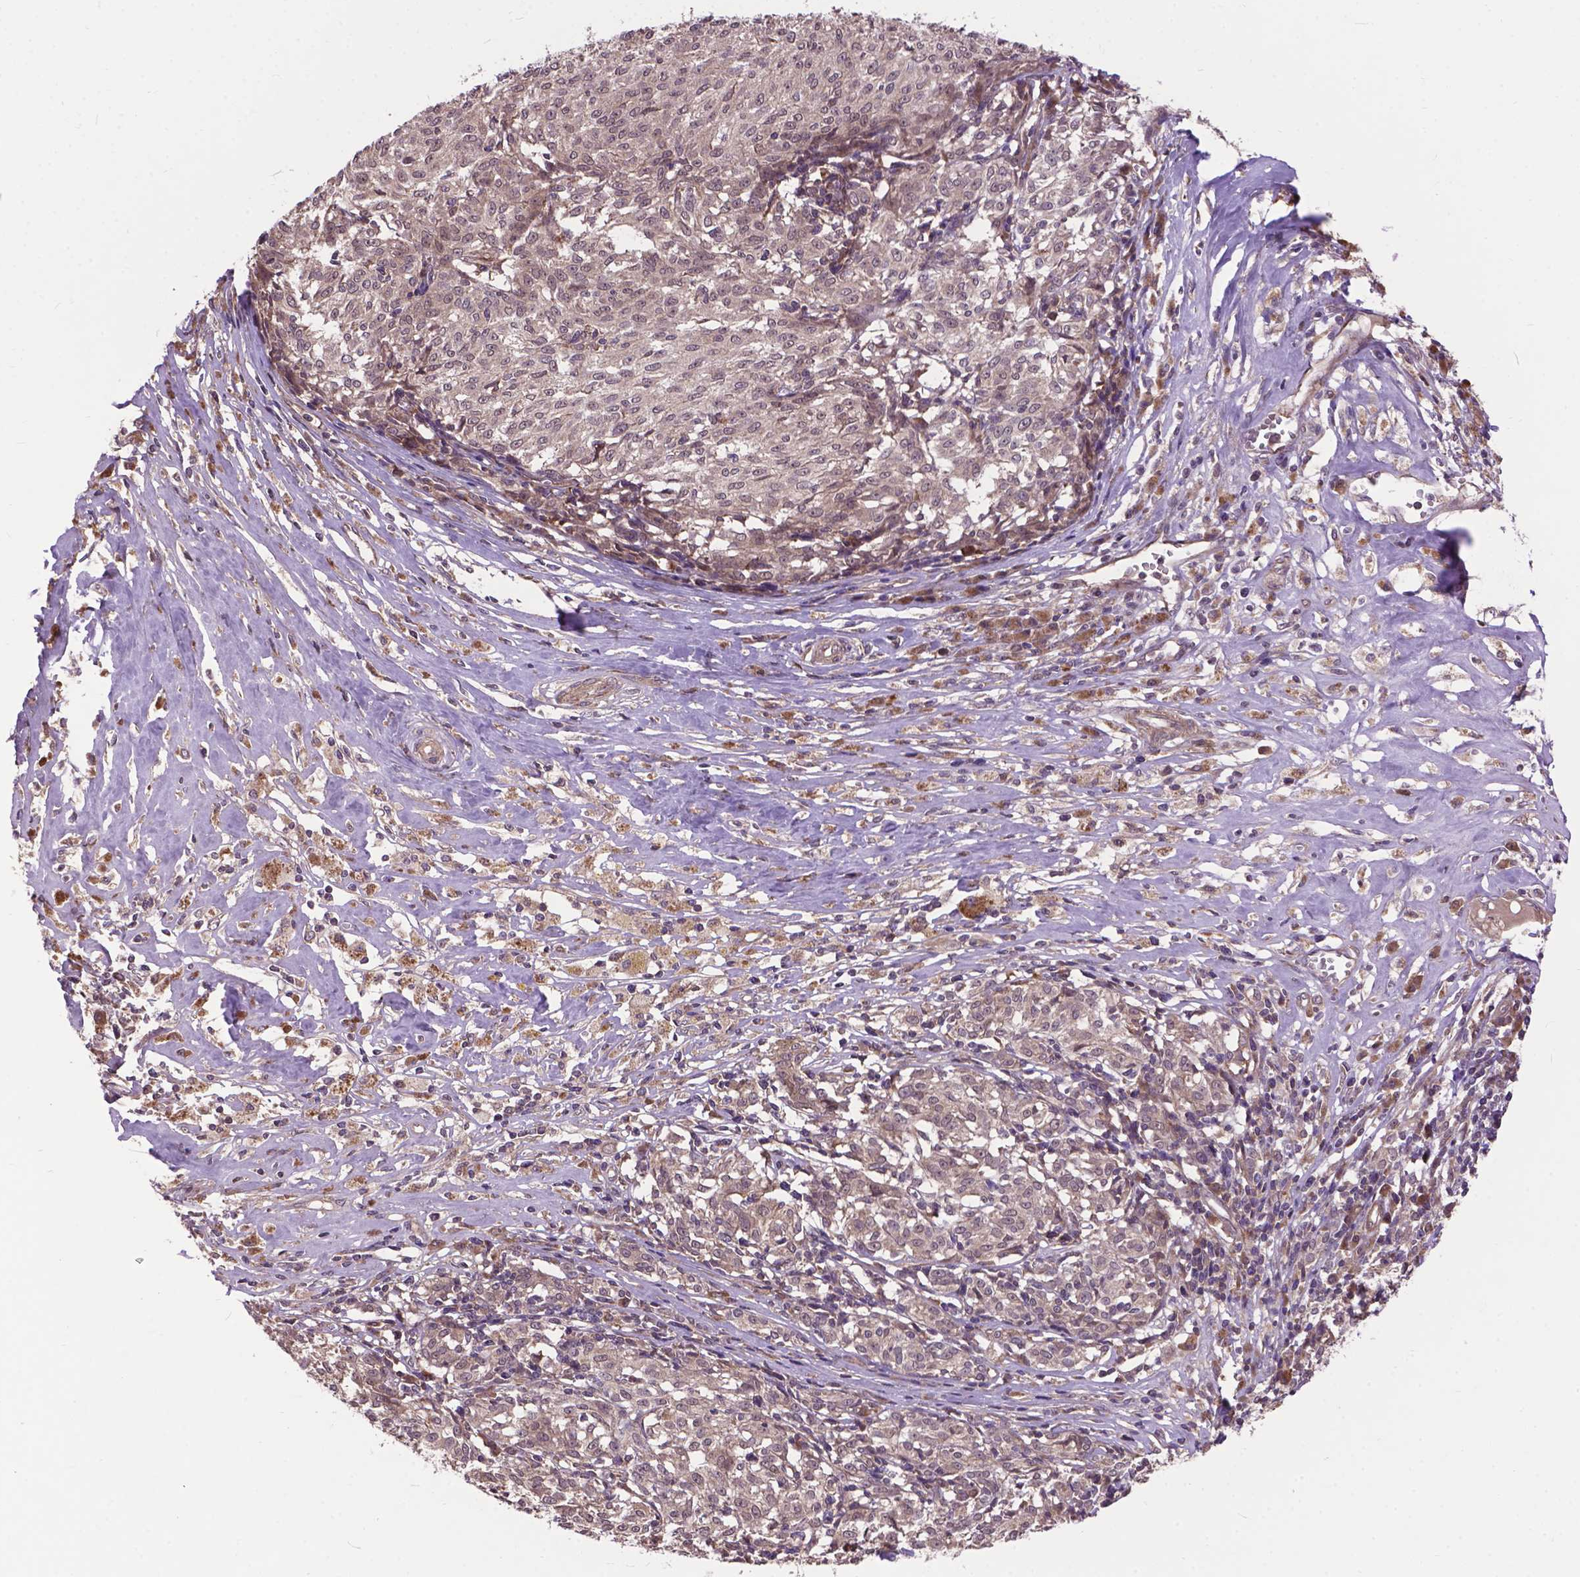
{"staining": {"intensity": "weak", "quantity": ">75%", "location": "cytoplasmic/membranous"}, "tissue": "melanoma", "cell_type": "Tumor cells", "image_type": "cancer", "snomed": [{"axis": "morphology", "description": "Malignant melanoma, NOS"}, {"axis": "topography", "description": "Skin"}], "caption": "Protein expression analysis of human malignant melanoma reveals weak cytoplasmic/membranous staining in approximately >75% of tumor cells.", "gene": "ZNF616", "patient": {"sex": "female", "age": 72}}